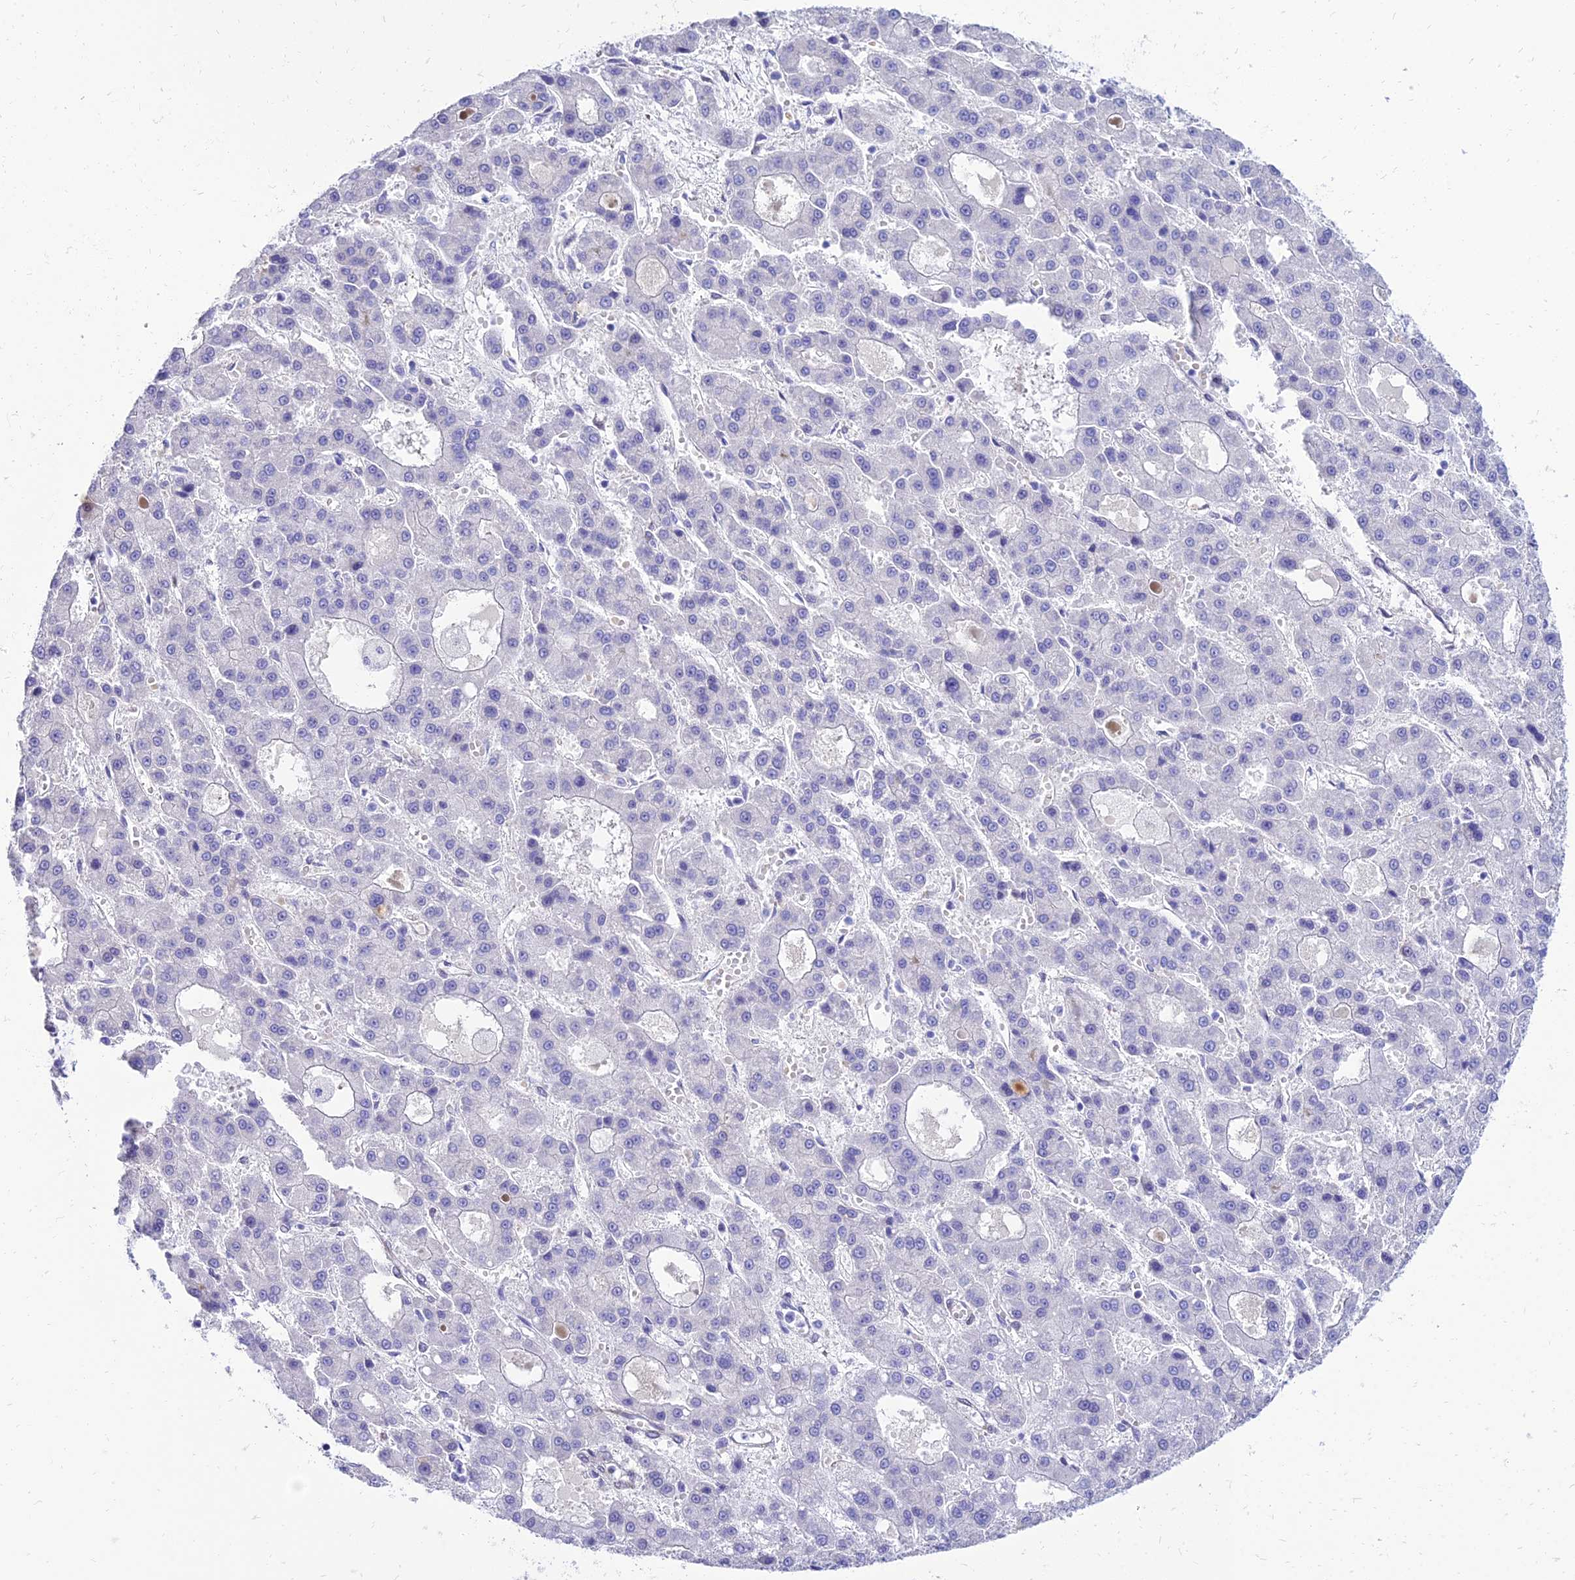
{"staining": {"intensity": "negative", "quantity": "none", "location": "none"}, "tissue": "liver cancer", "cell_type": "Tumor cells", "image_type": "cancer", "snomed": [{"axis": "morphology", "description": "Carcinoma, Hepatocellular, NOS"}, {"axis": "topography", "description": "Liver"}], "caption": "Liver cancer (hepatocellular carcinoma) was stained to show a protein in brown. There is no significant positivity in tumor cells.", "gene": "TAC3", "patient": {"sex": "male", "age": 70}}